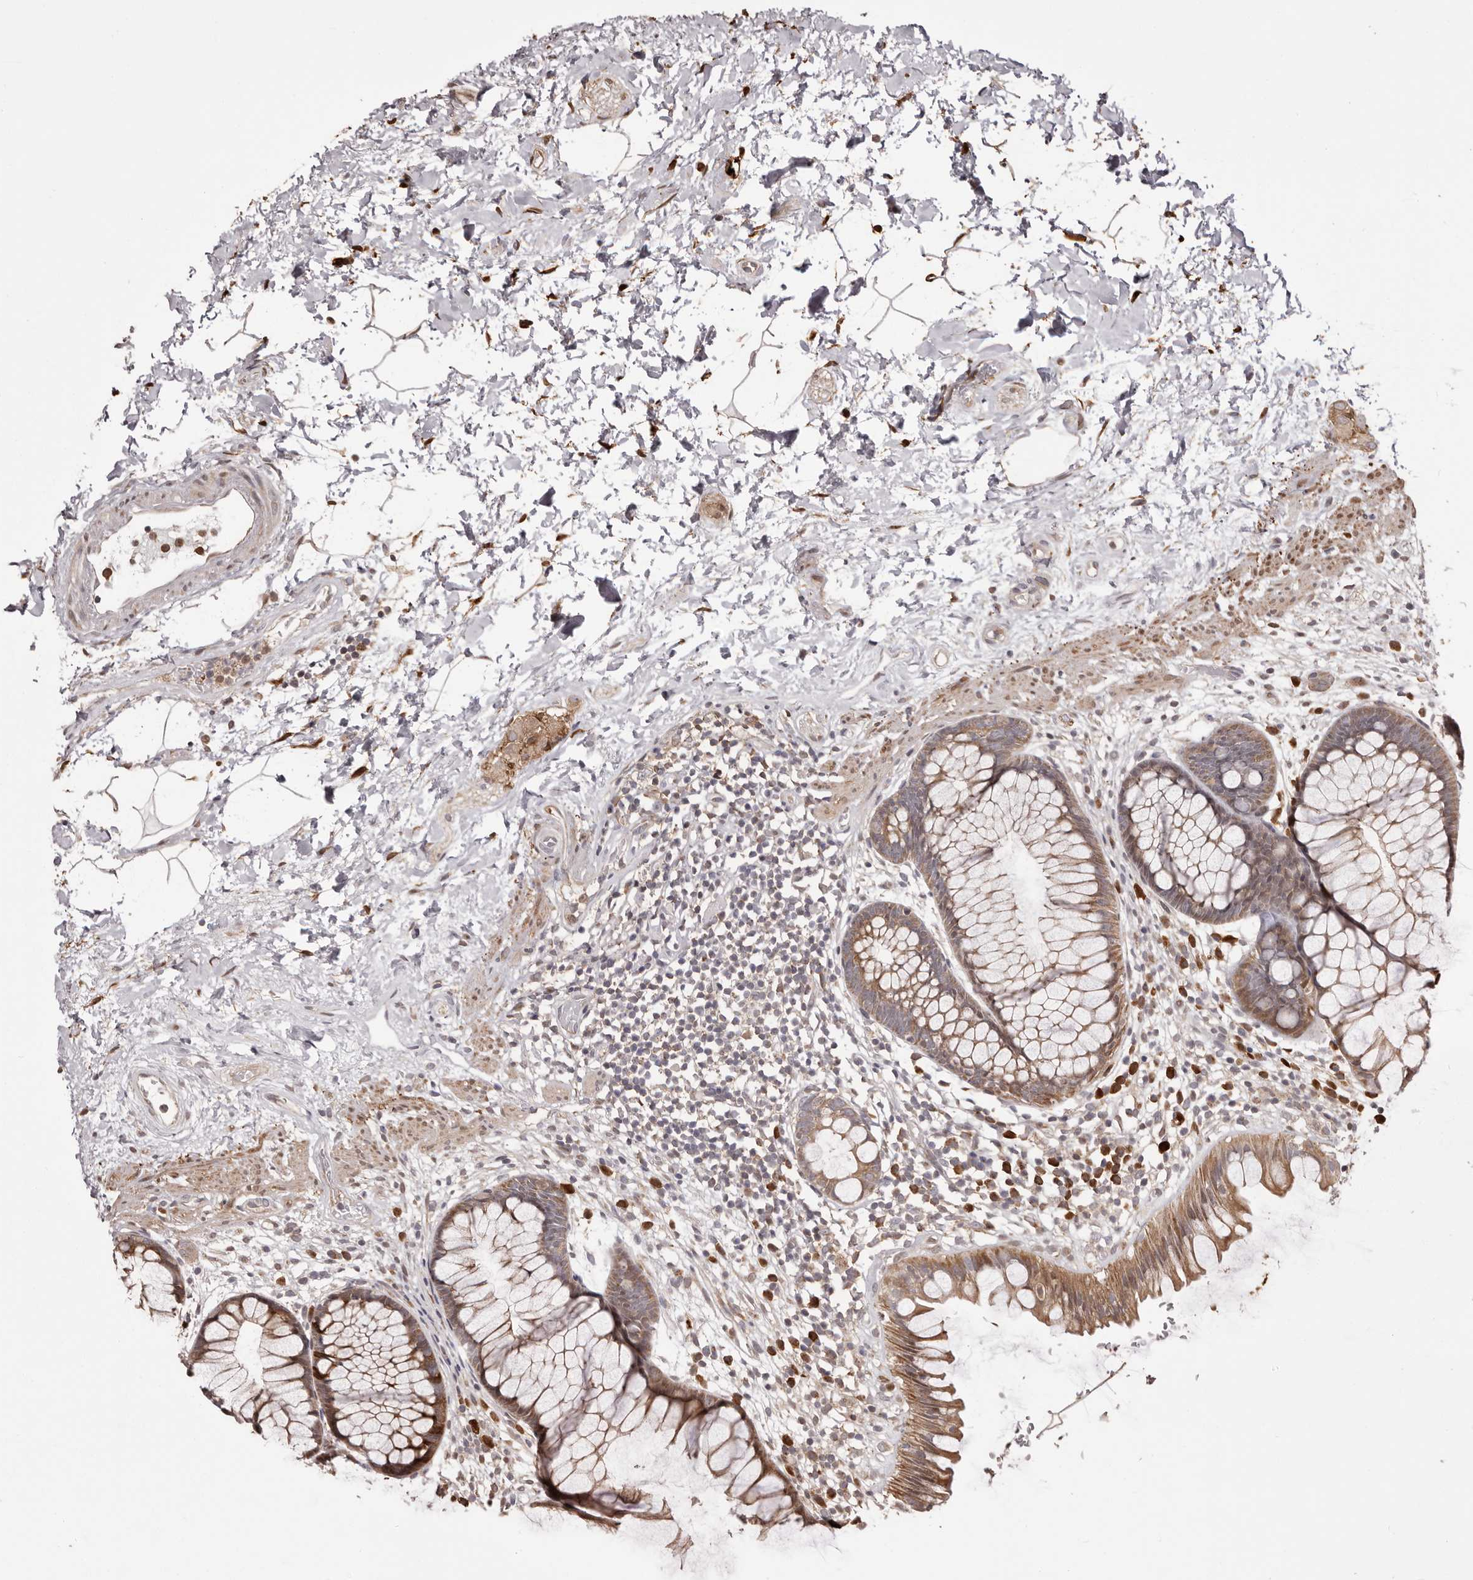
{"staining": {"intensity": "moderate", "quantity": ">75%", "location": "cytoplasmic/membranous"}, "tissue": "rectum", "cell_type": "Glandular cells", "image_type": "normal", "snomed": [{"axis": "morphology", "description": "Normal tissue, NOS"}, {"axis": "topography", "description": "Rectum"}], "caption": "High-power microscopy captured an immunohistochemistry micrograph of unremarkable rectum, revealing moderate cytoplasmic/membranous staining in about >75% of glandular cells. The staining was performed using DAB, with brown indicating positive protein expression. Nuclei are stained blue with hematoxylin.", "gene": "GFOD1", "patient": {"sex": "male", "age": 51}}